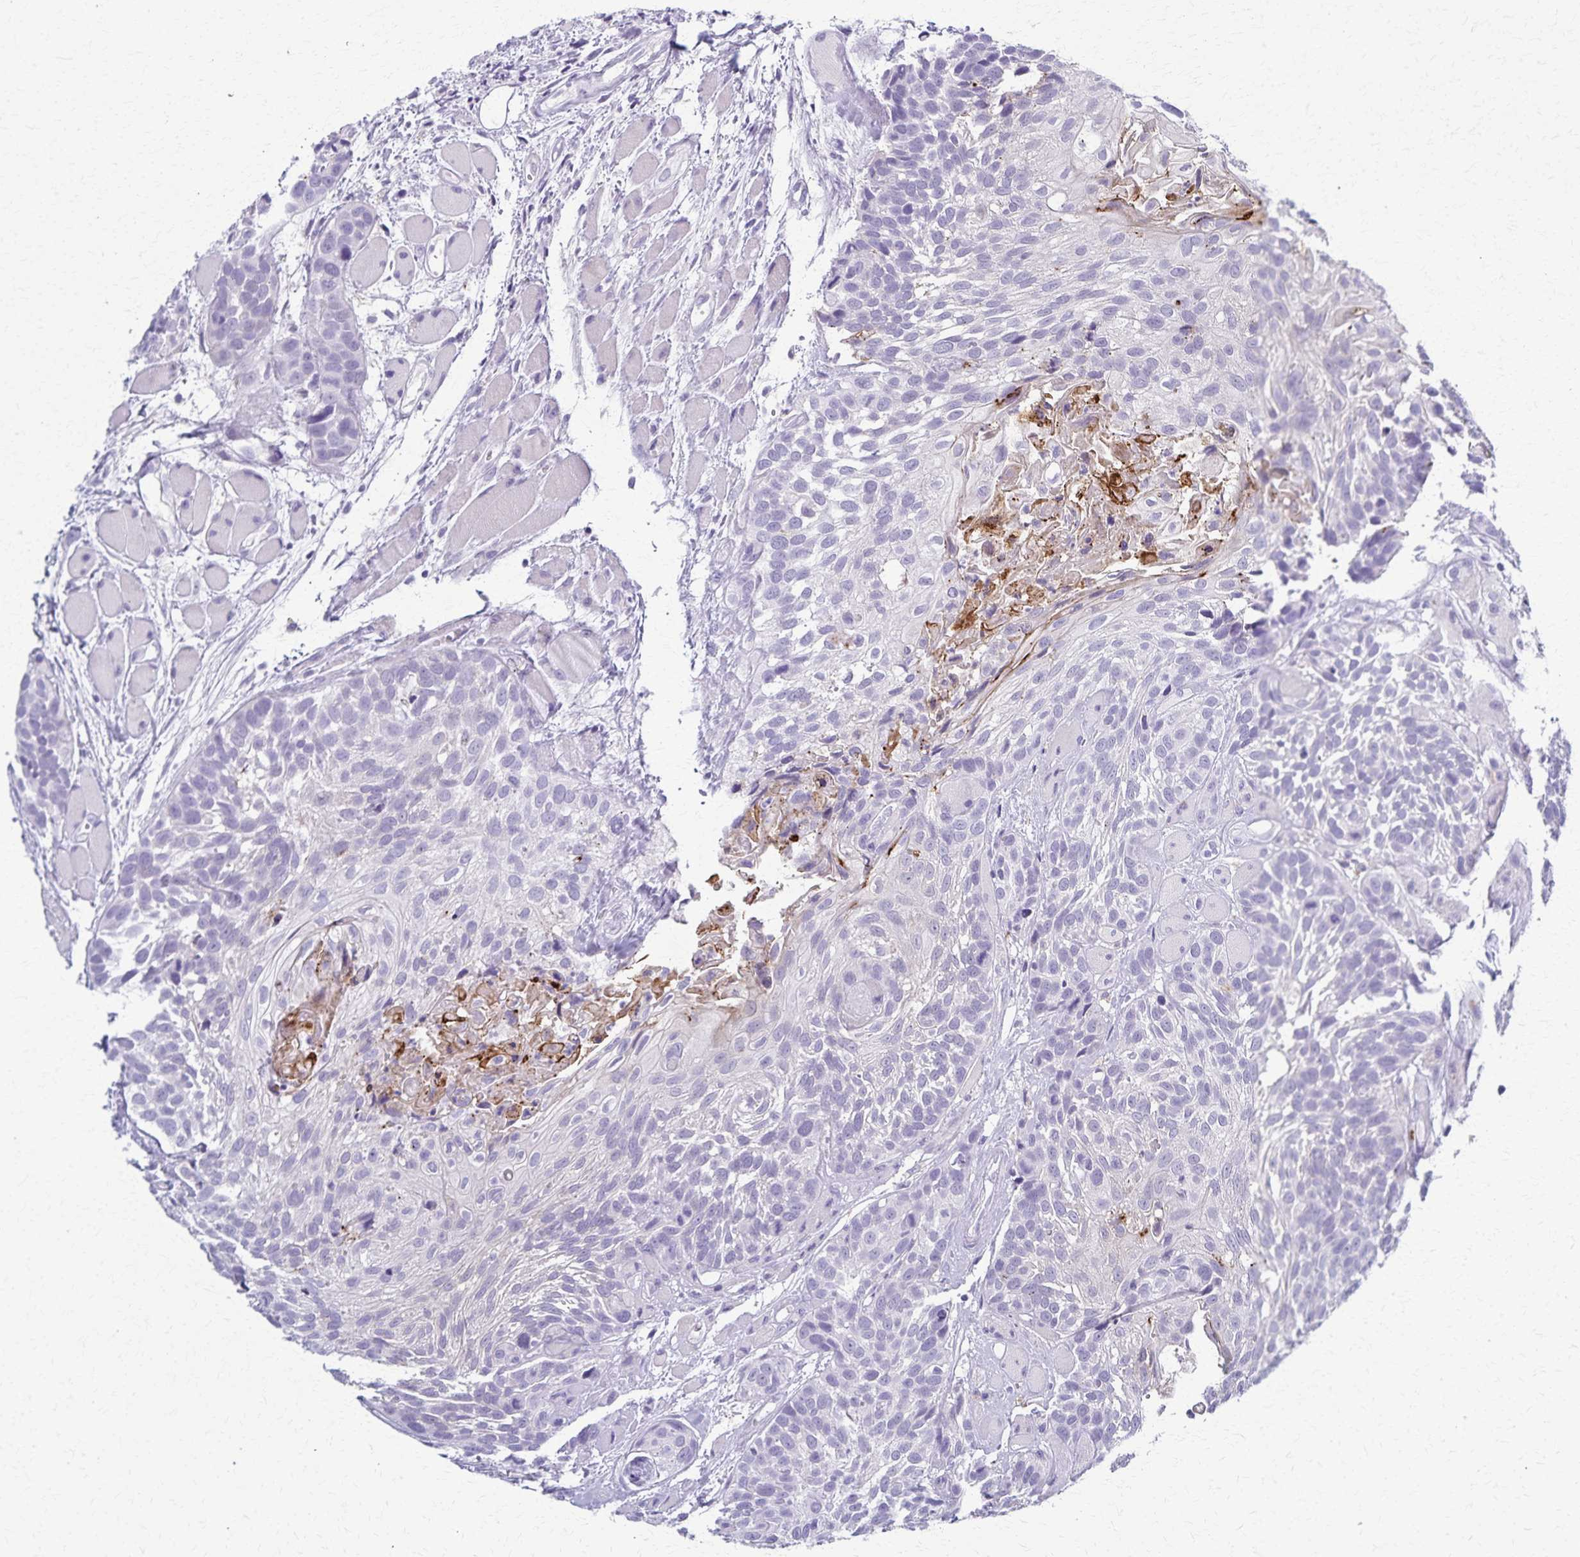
{"staining": {"intensity": "negative", "quantity": "none", "location": "none"}, "tissue": "head and neck cancer", "cell_type": "Tumor cells", "image_type": "cancer", "snomed": [{"axis": "morphology", "description": "Squamous cell carcinoma, NOS"}, {"axis": "topography", "description": "Head-Neck"}], "caption": "The image exhibits no significant staining in tumor cells of head and neck cancer (squamous cell carcinoma).", "gene": "TMEM60", "patient": {"sex": "female", "age": 50}}